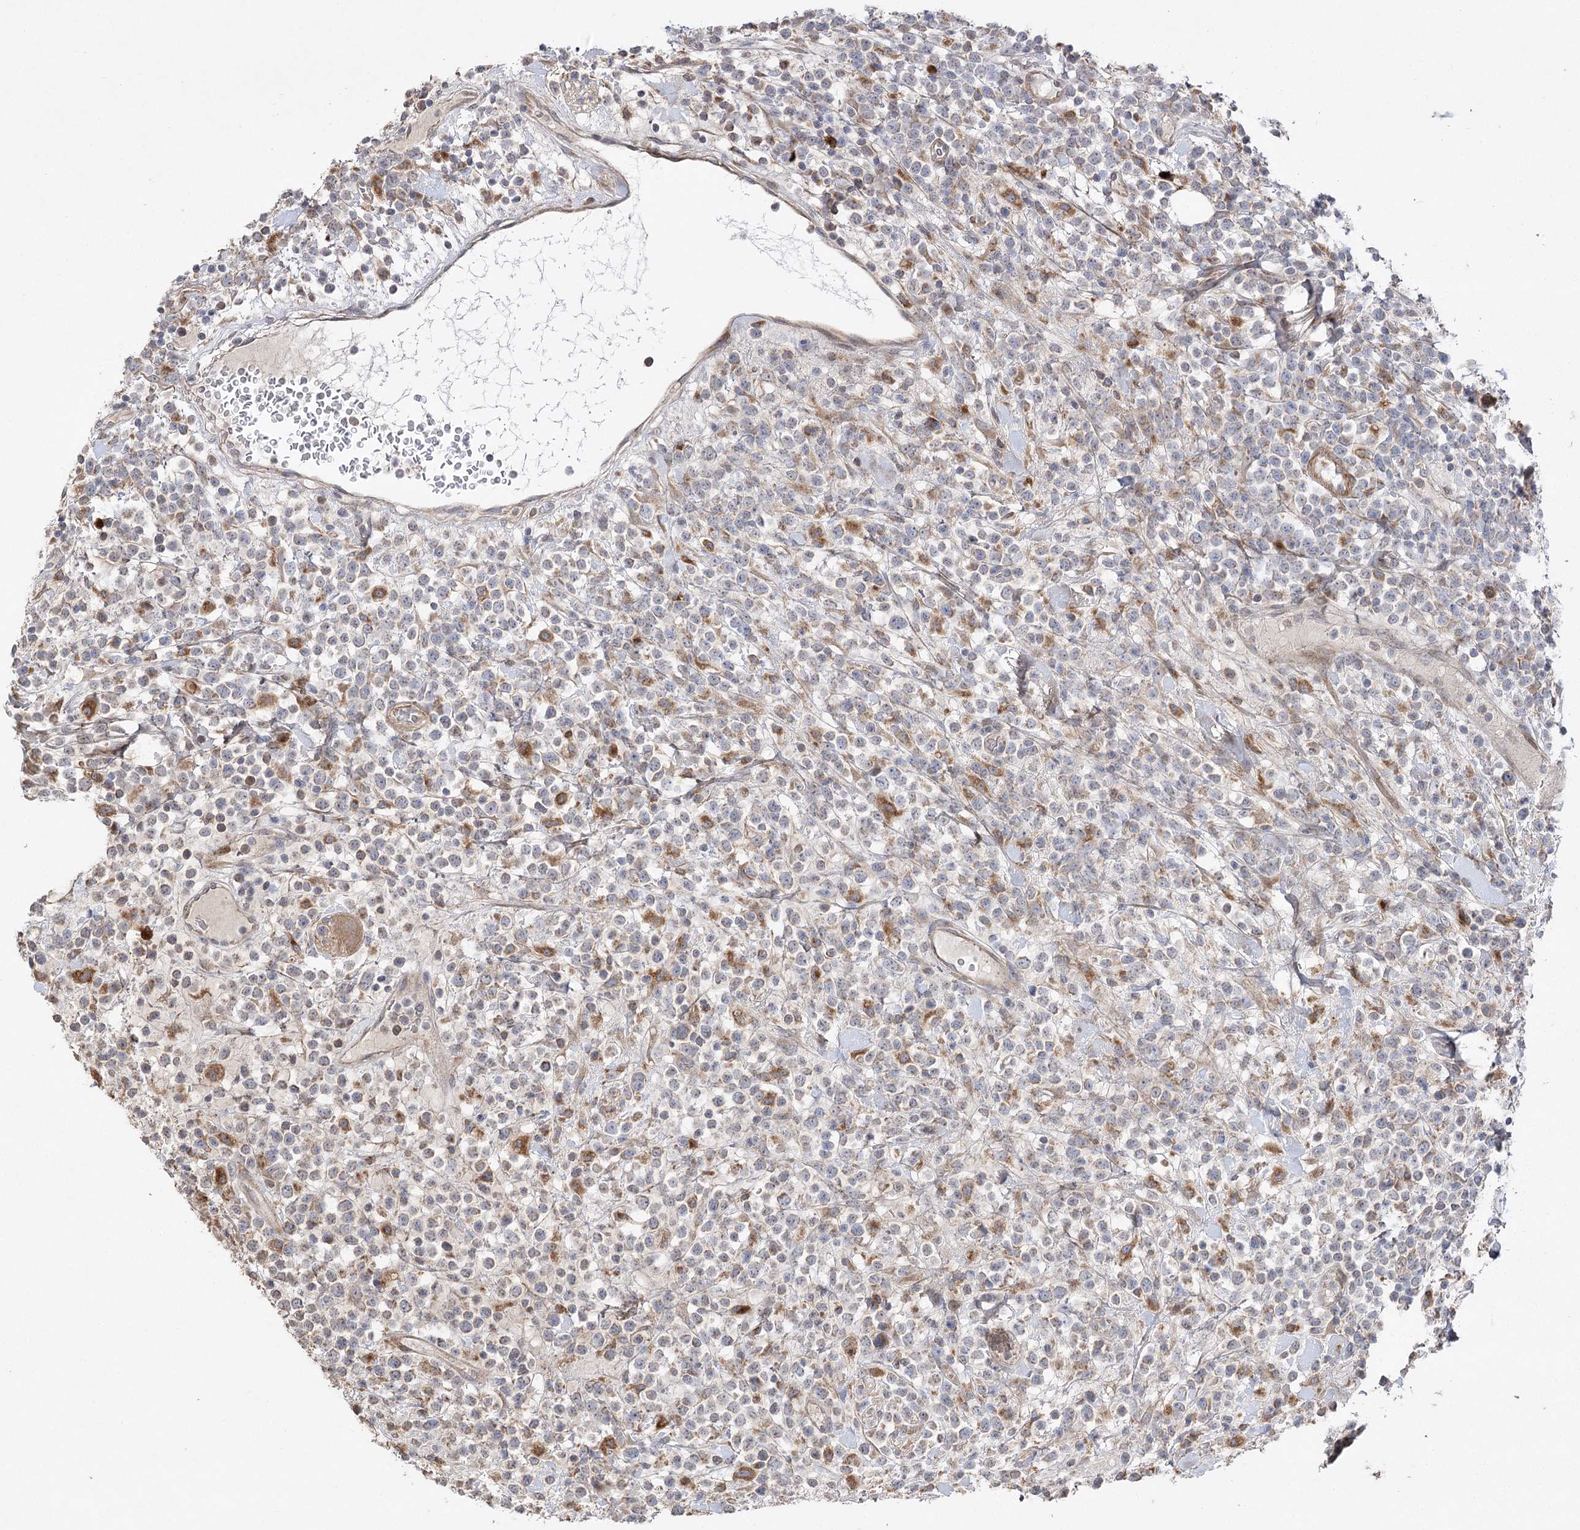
{"staining": {"intensity": "moderate", "quantity": "<25%", "location": "cytoplasmic/membranous"}, "tissue": "lymphoma", "cell_type": "Tumor cells", "image_type": "cancer", "snomed": [{"axis": "morphology", "description": "Malignant lymphoma, non-Hodgkin's type, High grade"}, {"axis": "topography", "description": "Colon"}], "caption": "Protein expression analysis of malignant lymphoma, non-Hodgkin's type (high-grade) displays moderate cytoplasmic/membranous staining in about <25% of tumor cells. The staining is performed using DAB brown chromogen to label protein expression. The nuclei are counter-stained blue using hematoxylin.", "gene": "OBSL1", "patient": {"sex": "female", "age": 53}}